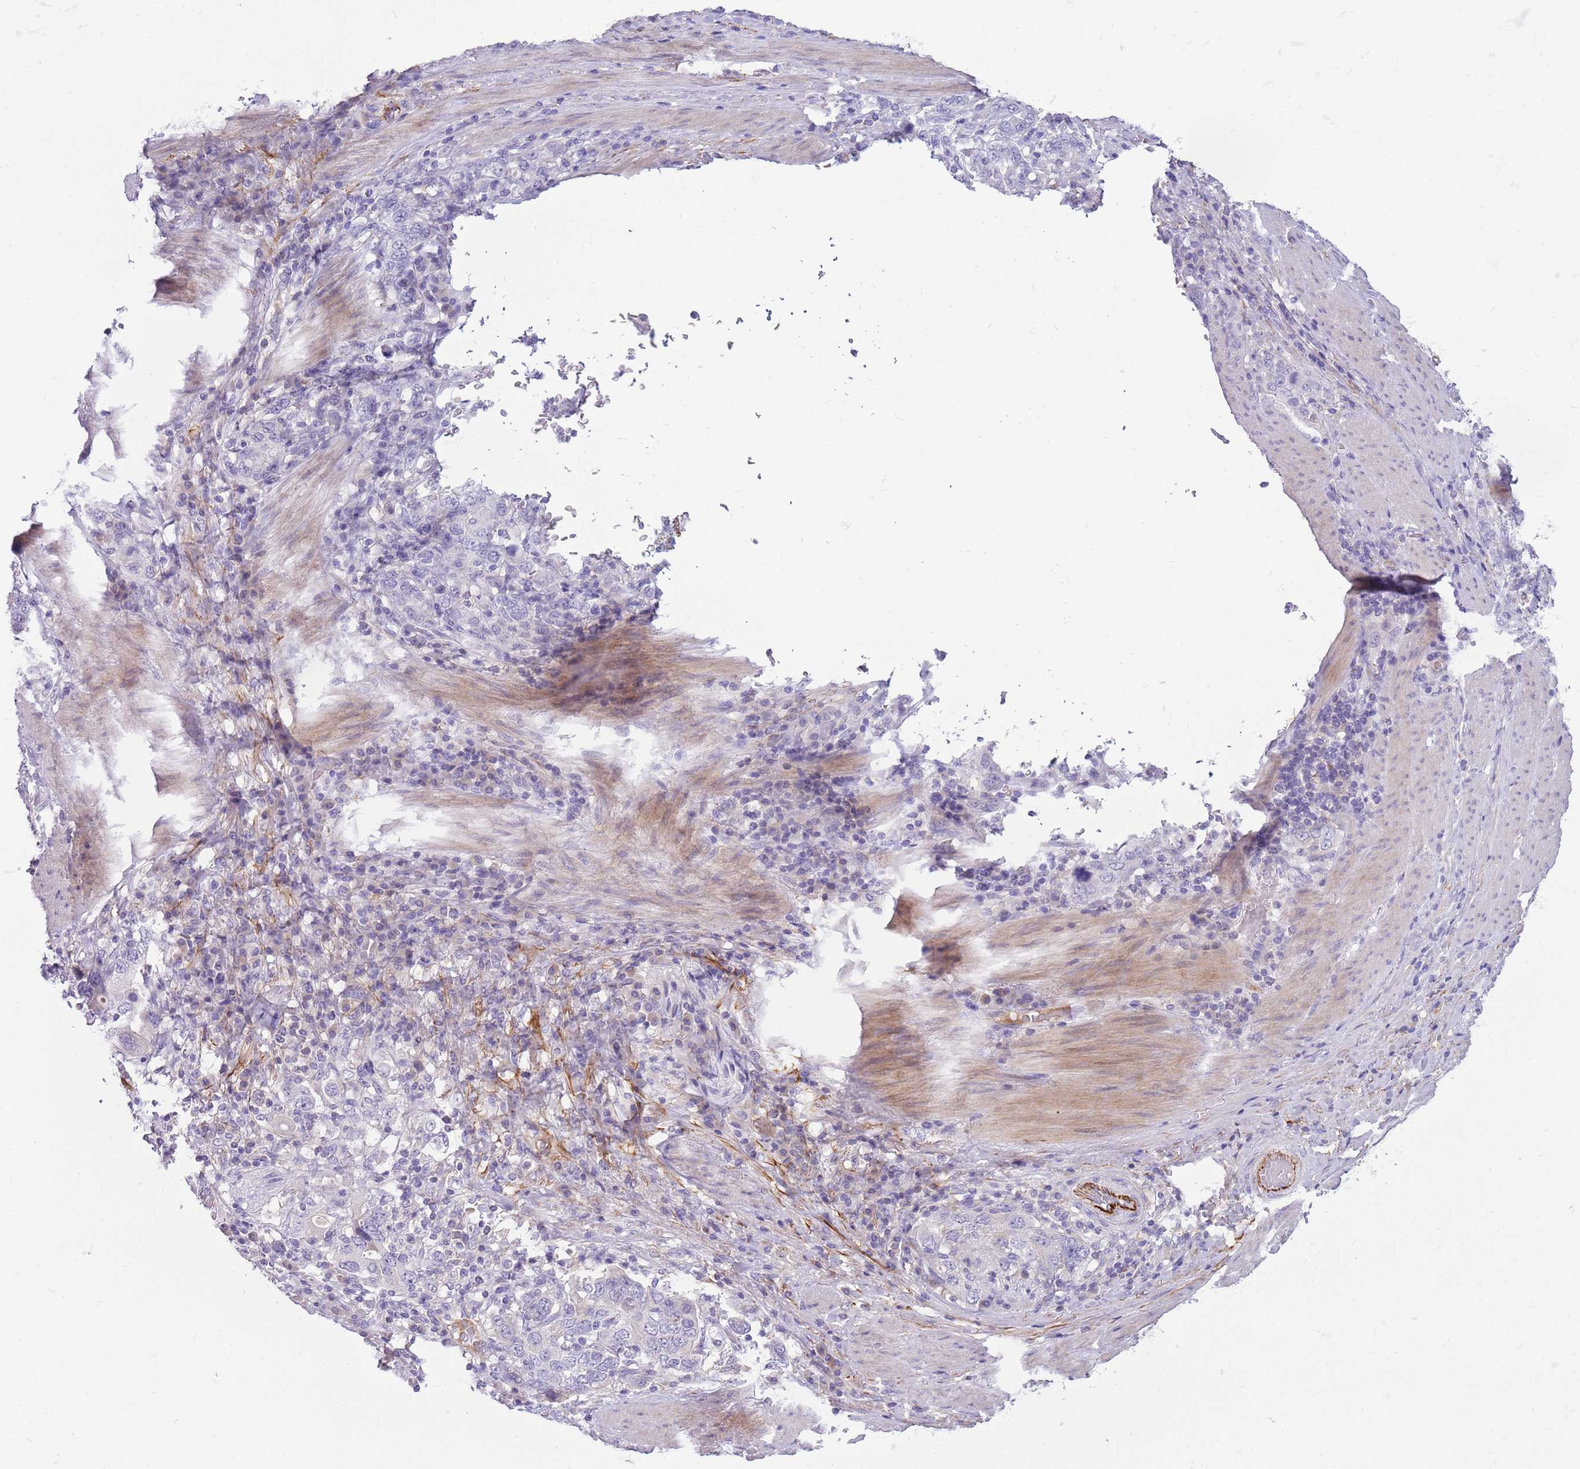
{"staining": {"intensity": "negative", "quantity": "none", "location": "none"}, "tissue": "stomach cancer", "cell_type": "Tumor cells", "image_type": "cancer", "snomed": [{"axis": "morphology", "description": "Adenocarcinoma, NOS"}, {"axis": "topography", "description": "Stomach, upper"}, {"axis": "topography", "description": "Stomach"}], "caption": "Stomach cancer stained for a protein using IHC displays no expression tumor cells.", "gene": "LEPROTL1", "patient": {"sex": "male", "age": 62}}